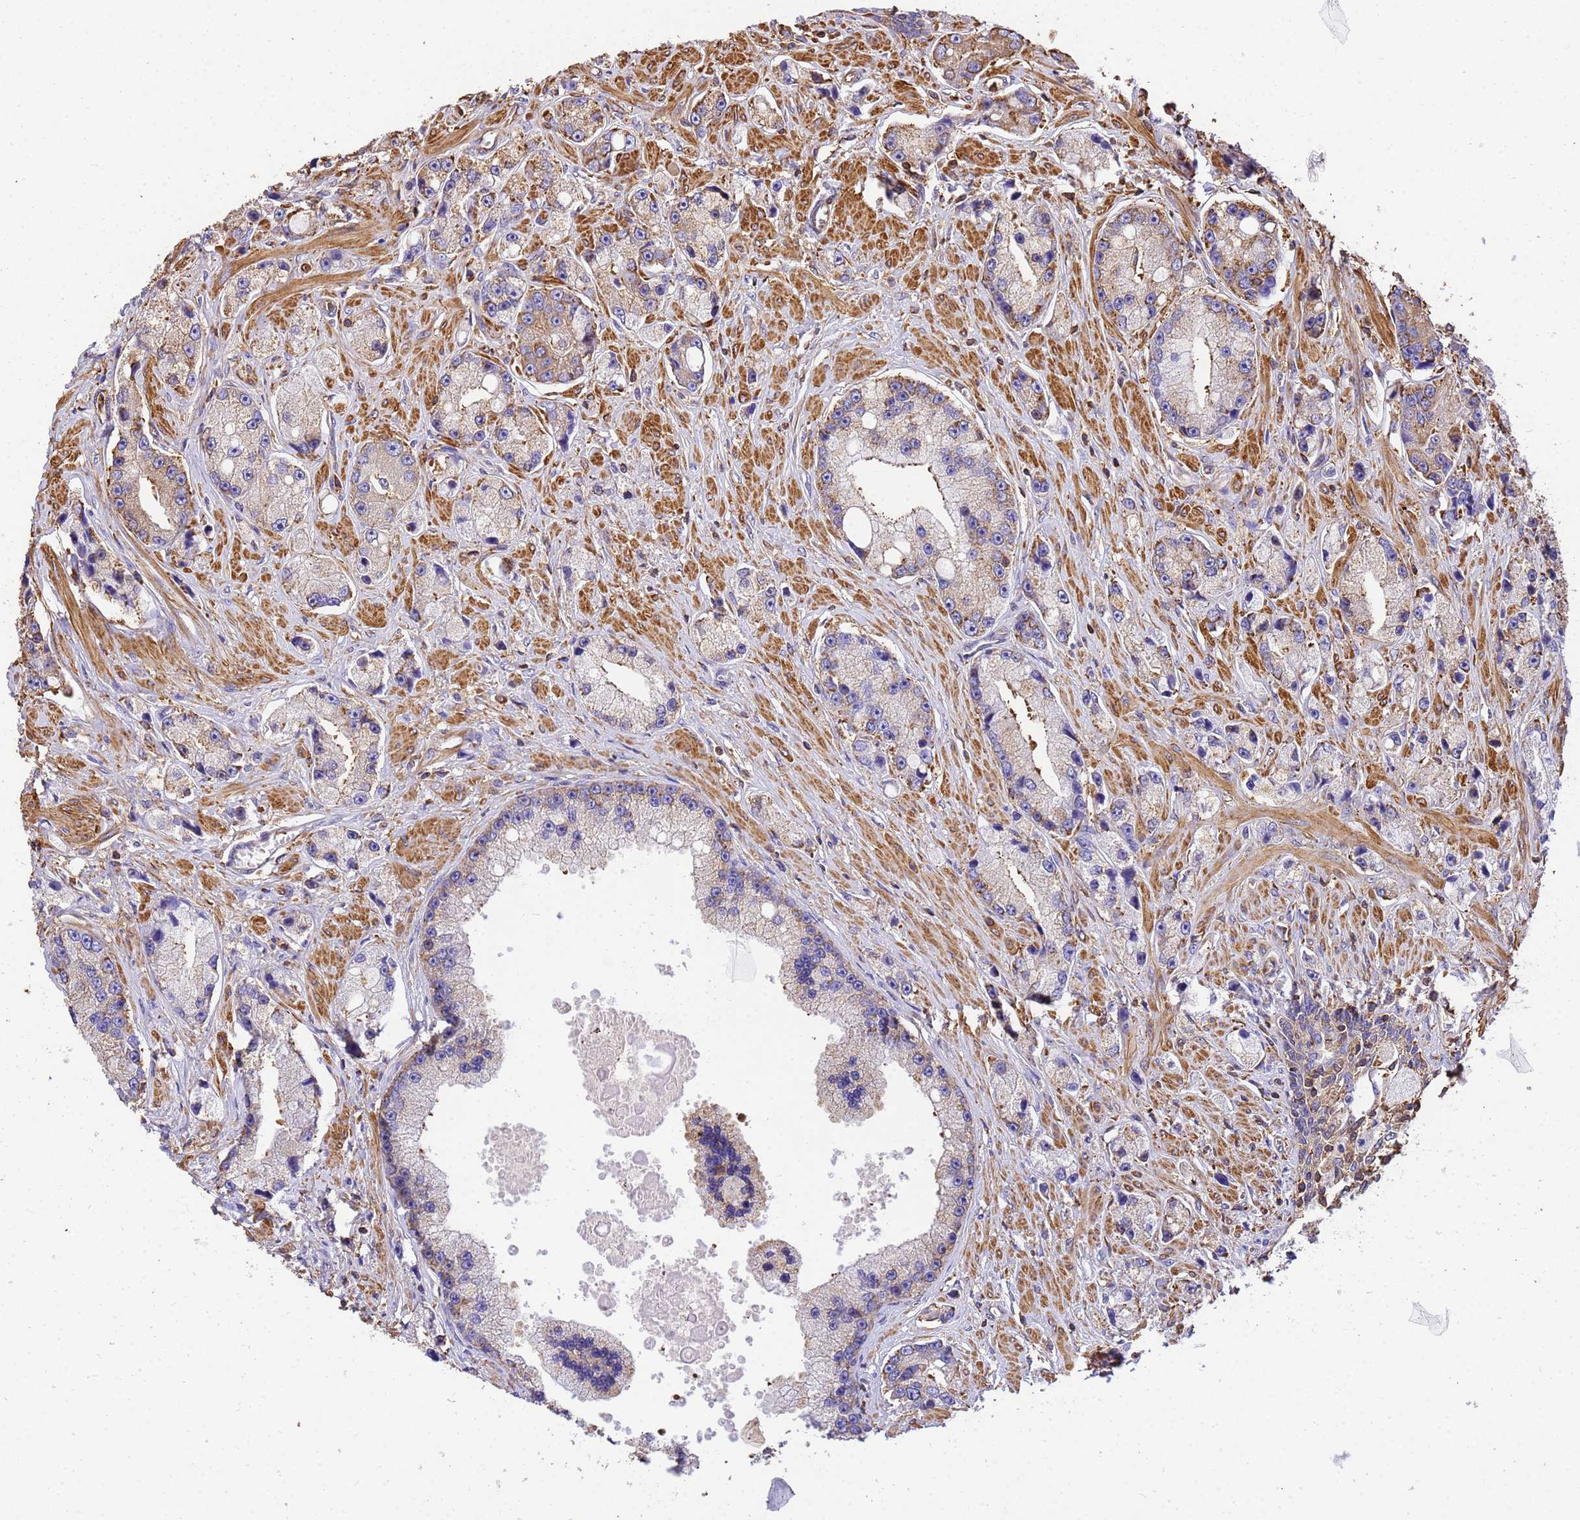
{"staining": {"intensity": "moderate", "quantity": "<25%", "location": "cytoplasmic/membranous"}, "tissue": "prostate cancer", "cell_type": "Tumor cells", "image_type": "cancer", "snomed": [{"axis": "morphology", "description": "Adenocarcinoma, High grade"}, {"axis": "topography", "description": "Prostate"}], "caption": "Tumor cells demonstrate low levels of moderate cytoplasmic/membranous expression in about <25% of cells in prostate cancer.", "gene": "WDR64", "patient": {"sex": "male", "age": 74}}